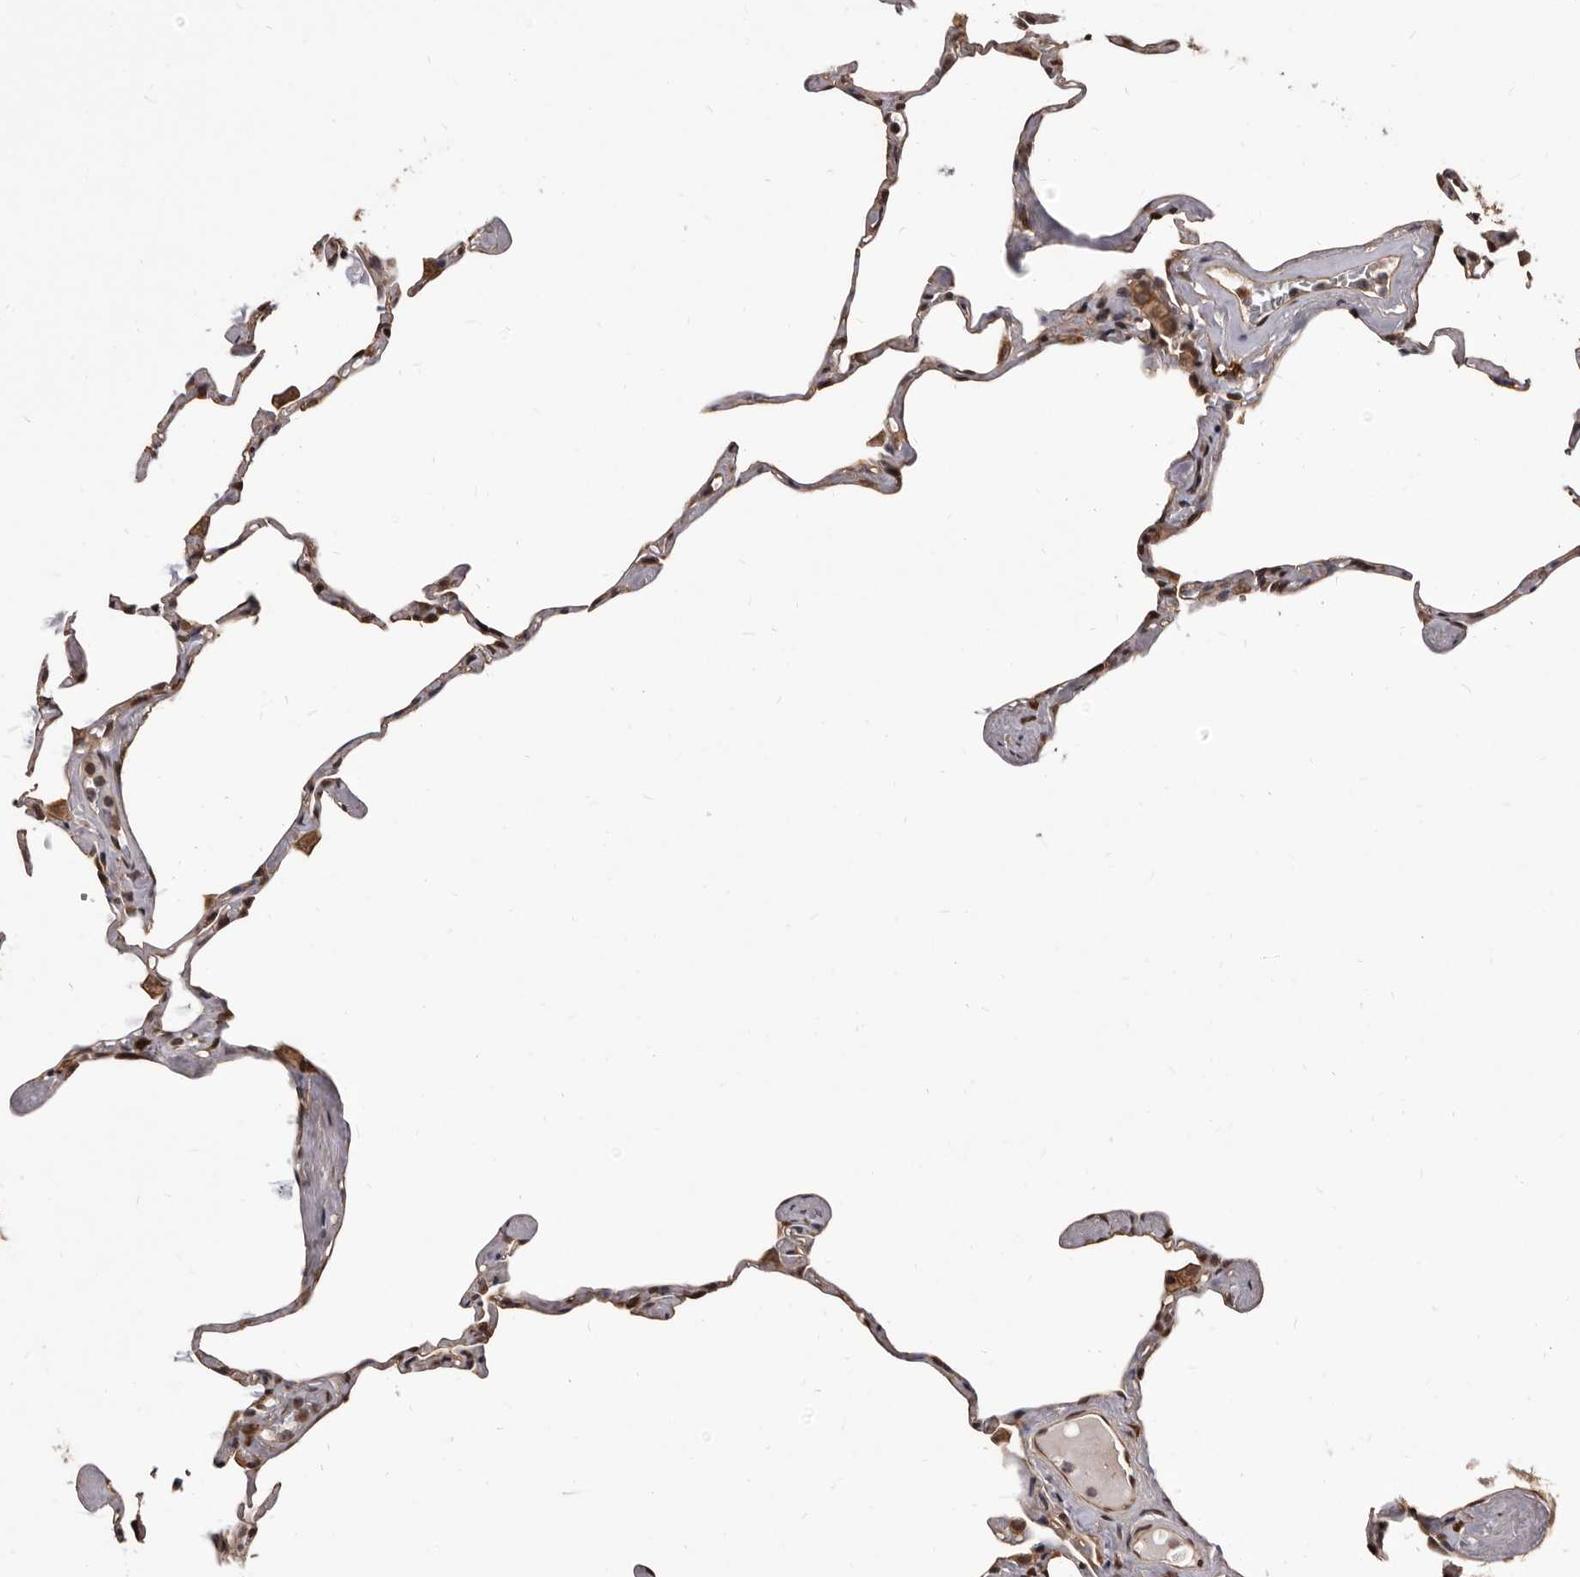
{"staining": {"intensity": "negative", "quantity": "none", "location": "none"}, "tissue": "lung", "cell_type": "Alveolar cells", "image_type": "normal", "snomed": [{"axis": "morphology", "description": "Normal tissue, NOS"}, {"axis": "topography", "description": "Lung"}], "caption": "Alveolar cells are negative for protein expression in normal human lung. (DAB IHC, high magnification).", "gene": "ADAMTS20", "patient": {"sex": "male", "age": 65}}